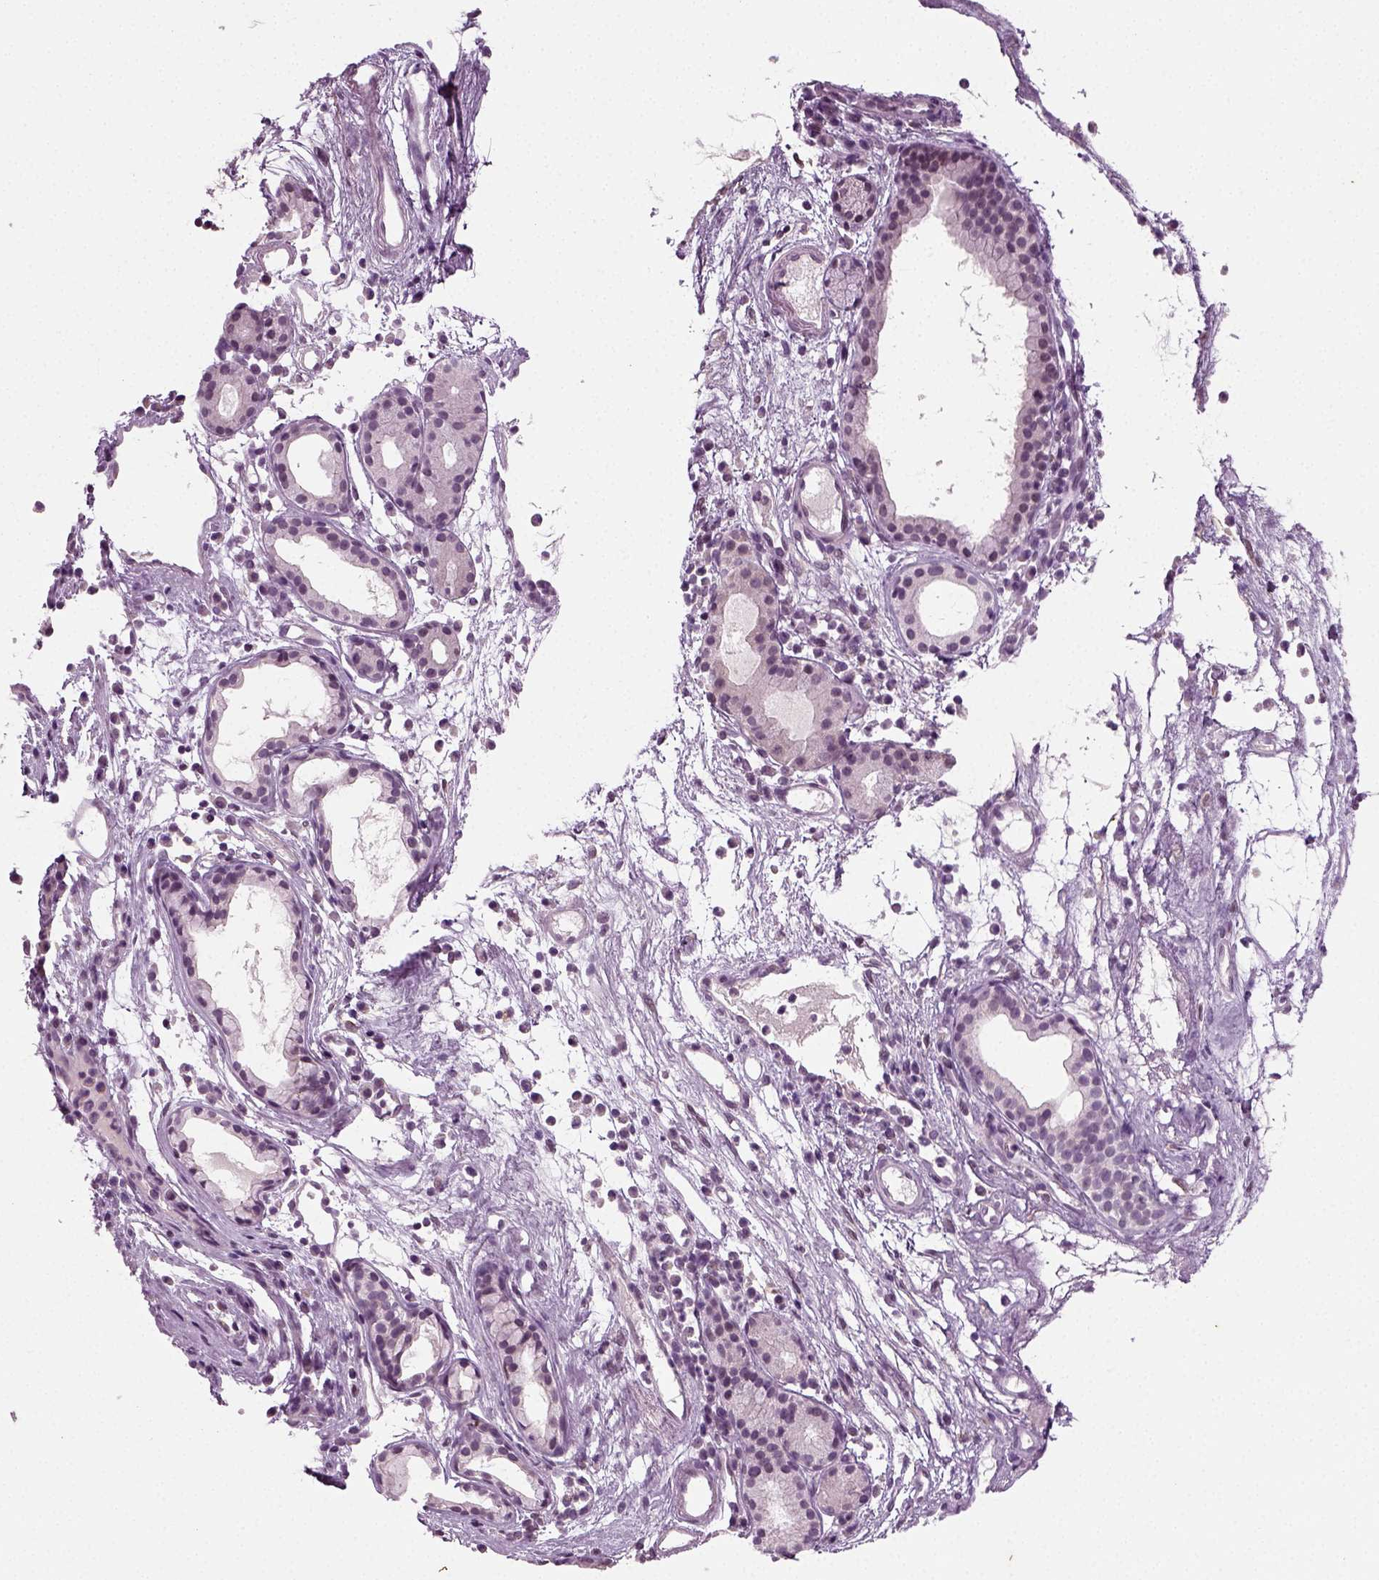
{"staining": {"intensity": "negative", "quantity": "none", "location": "none"}, "tissue": "nasopharynx", "cell_type": "Respiratory epithelial cells", "image_type": "normal", "snomed": [{"axis": "morphology", "description": "Normal tissue, NOS"}, {"axis": "topography", "description": "Nasopharynx"}], "caption": "Immunohistochemistry (IHC) of normal nasopharynx reveals no staining in respiratory epithelial cells.", "gene": "SYNGAP1", "patient": {"sex": "male", "age": 77}}